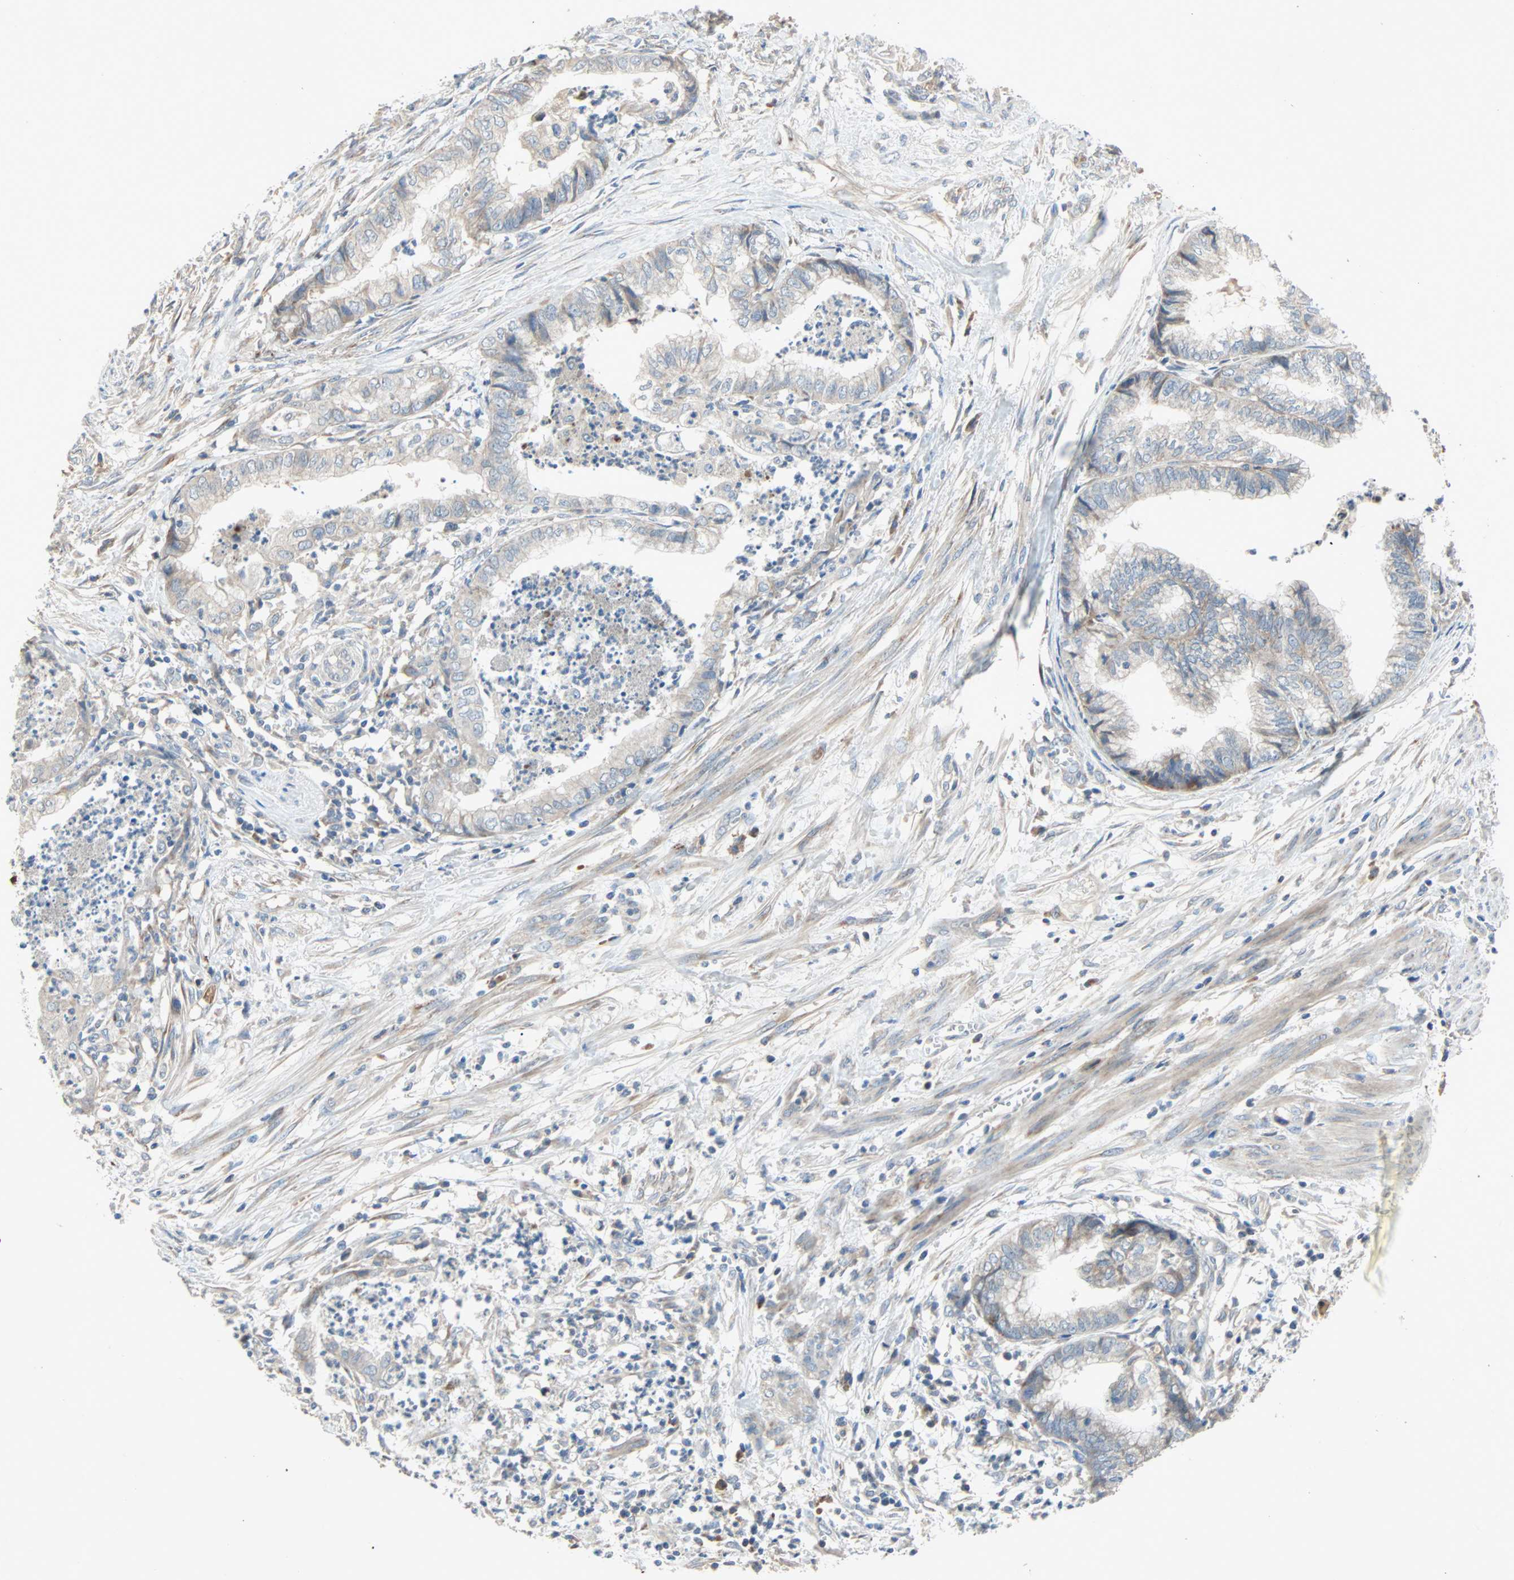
{"staining": {"intensity": "weak", "quantity": "25%-75%", "location": "cytoplasmic/membranous"}, "tissue": "endometrial cancer", "cell_type": "Tumor cells", "image_type": "cancer", "snomed": [{"axis": "morphology", "description": "Necrosis, NOS"}, {"axis": "morphology", "description": "Adenocarcinoma, NOS"}, {"axis": "topography", "description": "Endometrium"}], "caption": "Protein expression analysis of endometrial adenocarcinoma displays weak cytoplasmic/membranous expression in about 25%-75% of tumor cells.", "gene": "XYLT1", "patient": {"sex": "female", "age": 79}}